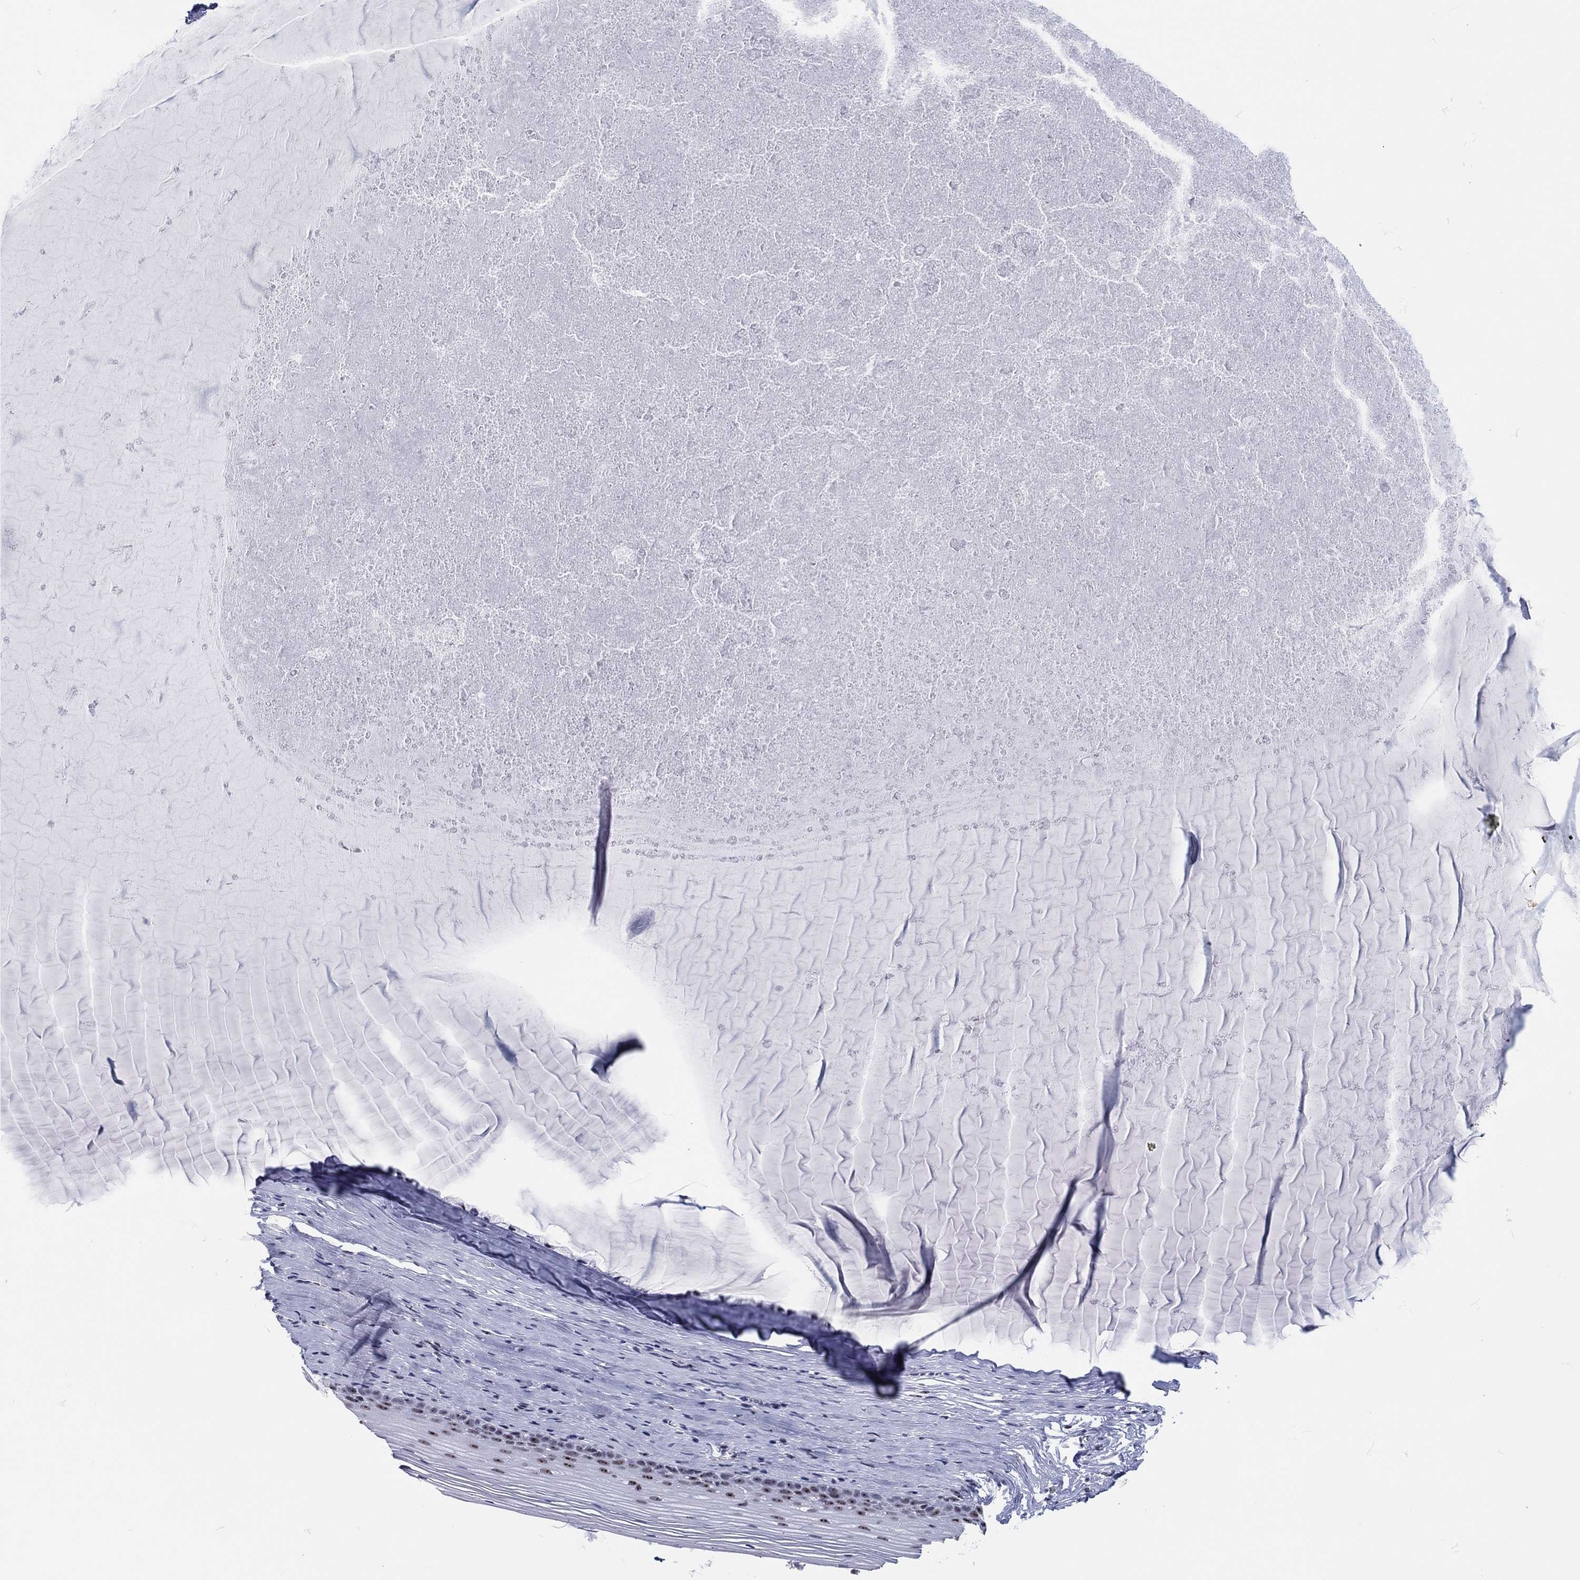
{"staining": {"intensity": "moderate", "quantity": "25%-75%", "location": "nuclear"}, "tissue": "cervix", "cell_type": "Squamous epithelial cells", "image_type": "normal", "snomed": [{"axis": "morphology", "description": "Normal tissue, NOS"}, {"axis": "topography", "description": "Cervix"}], "caption": "Human cervix stained with a brown dye demonstrates moderate nuclear positive expression in about 25%-75% of squamous epithelial cells.", "gene": "MAPK8IP1", "patient": {"sex": "female", "age": 40}}